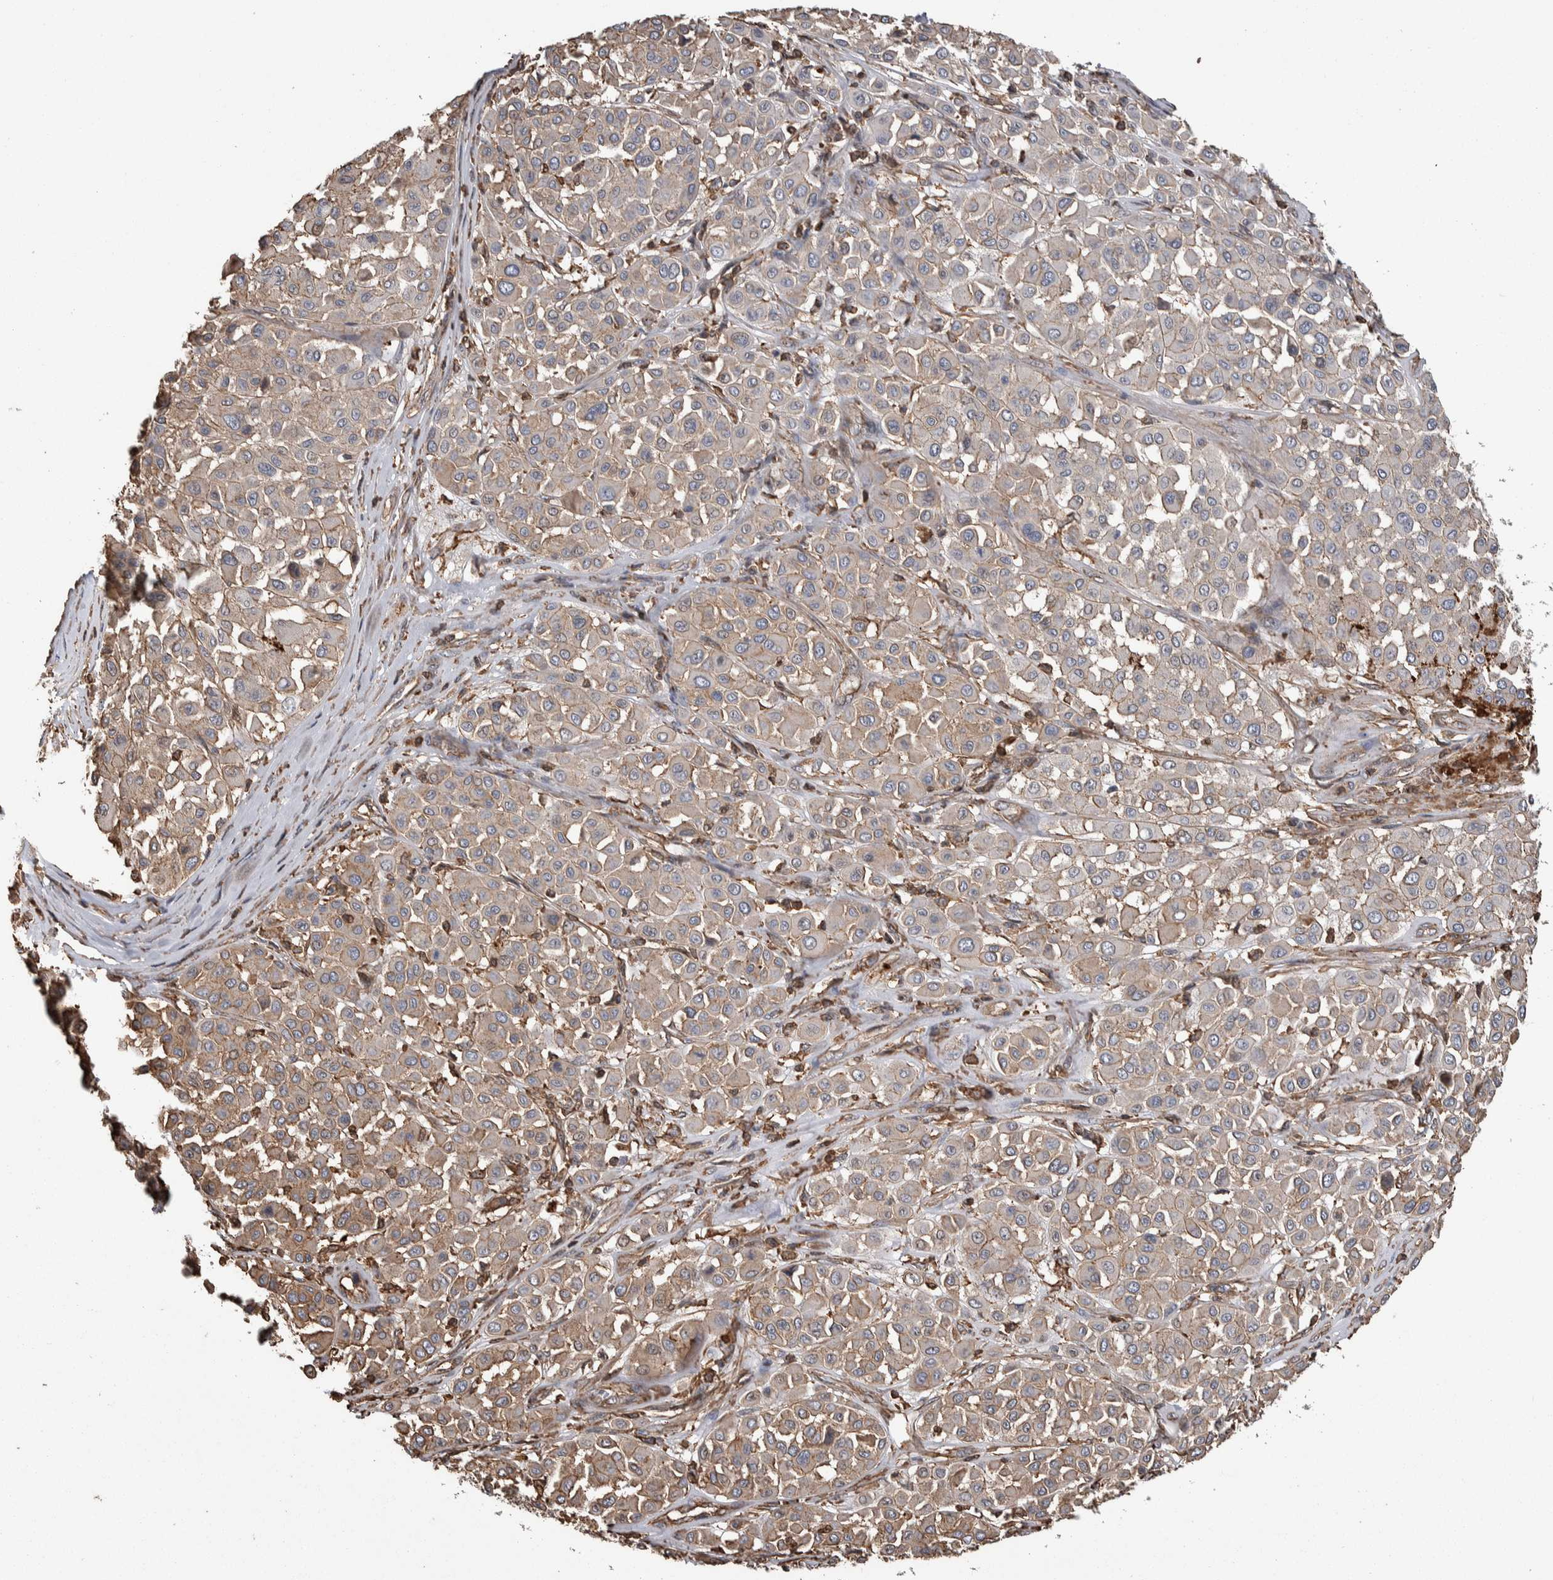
{"staining": {"intensity": "weak", "quantity": "25%-75%", "location": "cytoplasmic/membranous"}, "tissue": "melanoma", "cell_type": "Tumor cells", "image_type": "cancer", "snomed": [{"axis": "morphology", "description": "Malignant melanoma, Metastatic site"}, {"axis": "topography", "description": "Soft tissue"}], "caption": "A micrograph showing weak cytoplasmic/membranous positivity in approximately 25%-75% of tumor cells in melanoma, as visualized by brown immunohistochemical staining.", "gene": "ENPP2", "patient": {"sex": "male", "age": 41}}